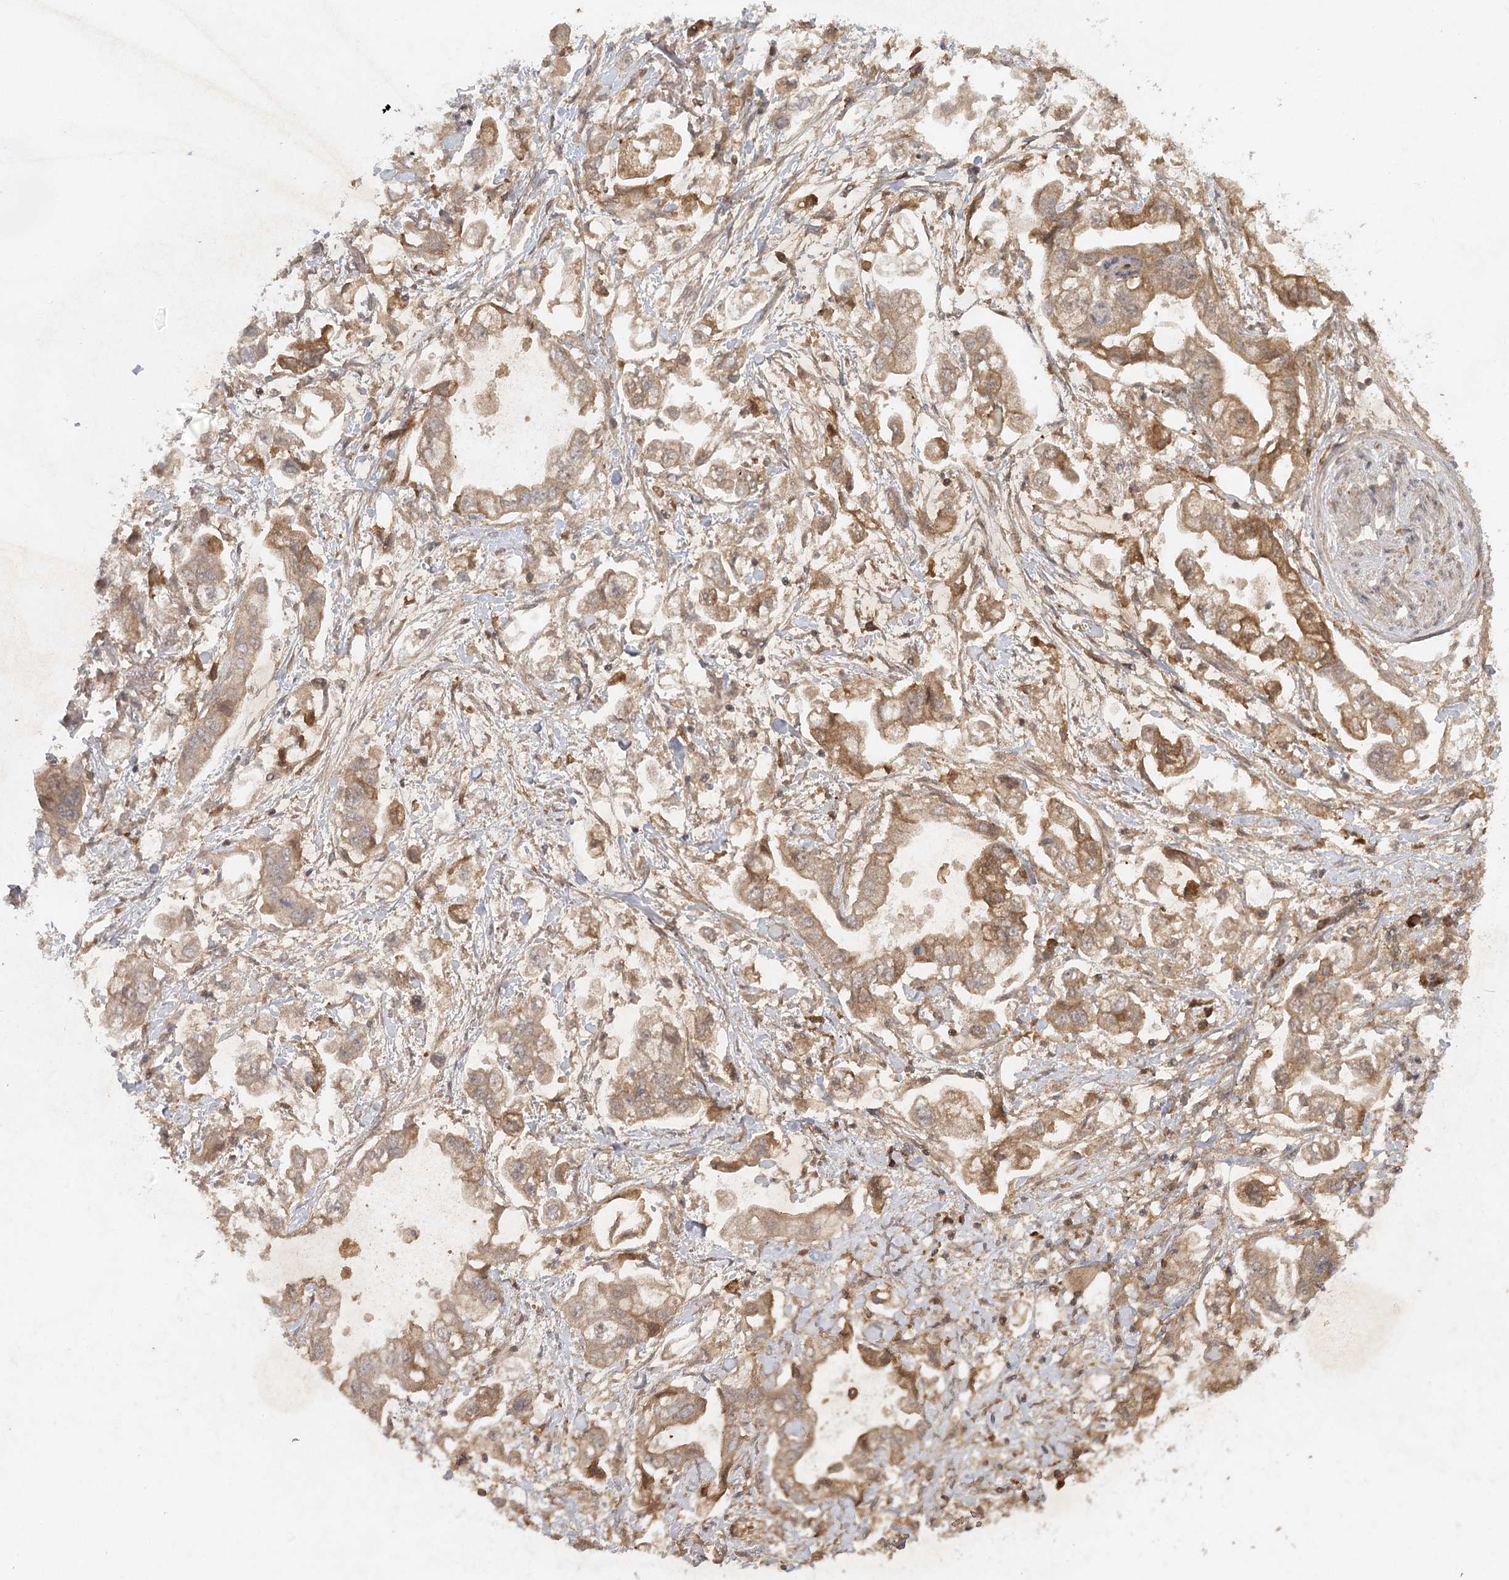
{"staining": {"intensity": "weak", "quantity": ">75%", "location": "cytoplasmic/membranous"}, "tissue": "stomach cancer", "cell_type": "Tumor cells", "image_type": "cancer", "snomed": [{"axis": "morphology", "description": "Adenocarcinoma, NOS"}, {"axis": "topography", "description": "Stomach"}], "caption": "Immunohistochemical staining of stomach adenocarcinoma shows weak cytoplasmic/membranous protein positivity in approximately >75% of tumor cells.", "gene": "ARL13A", "patient": {"sex": "male", "age": 62}}